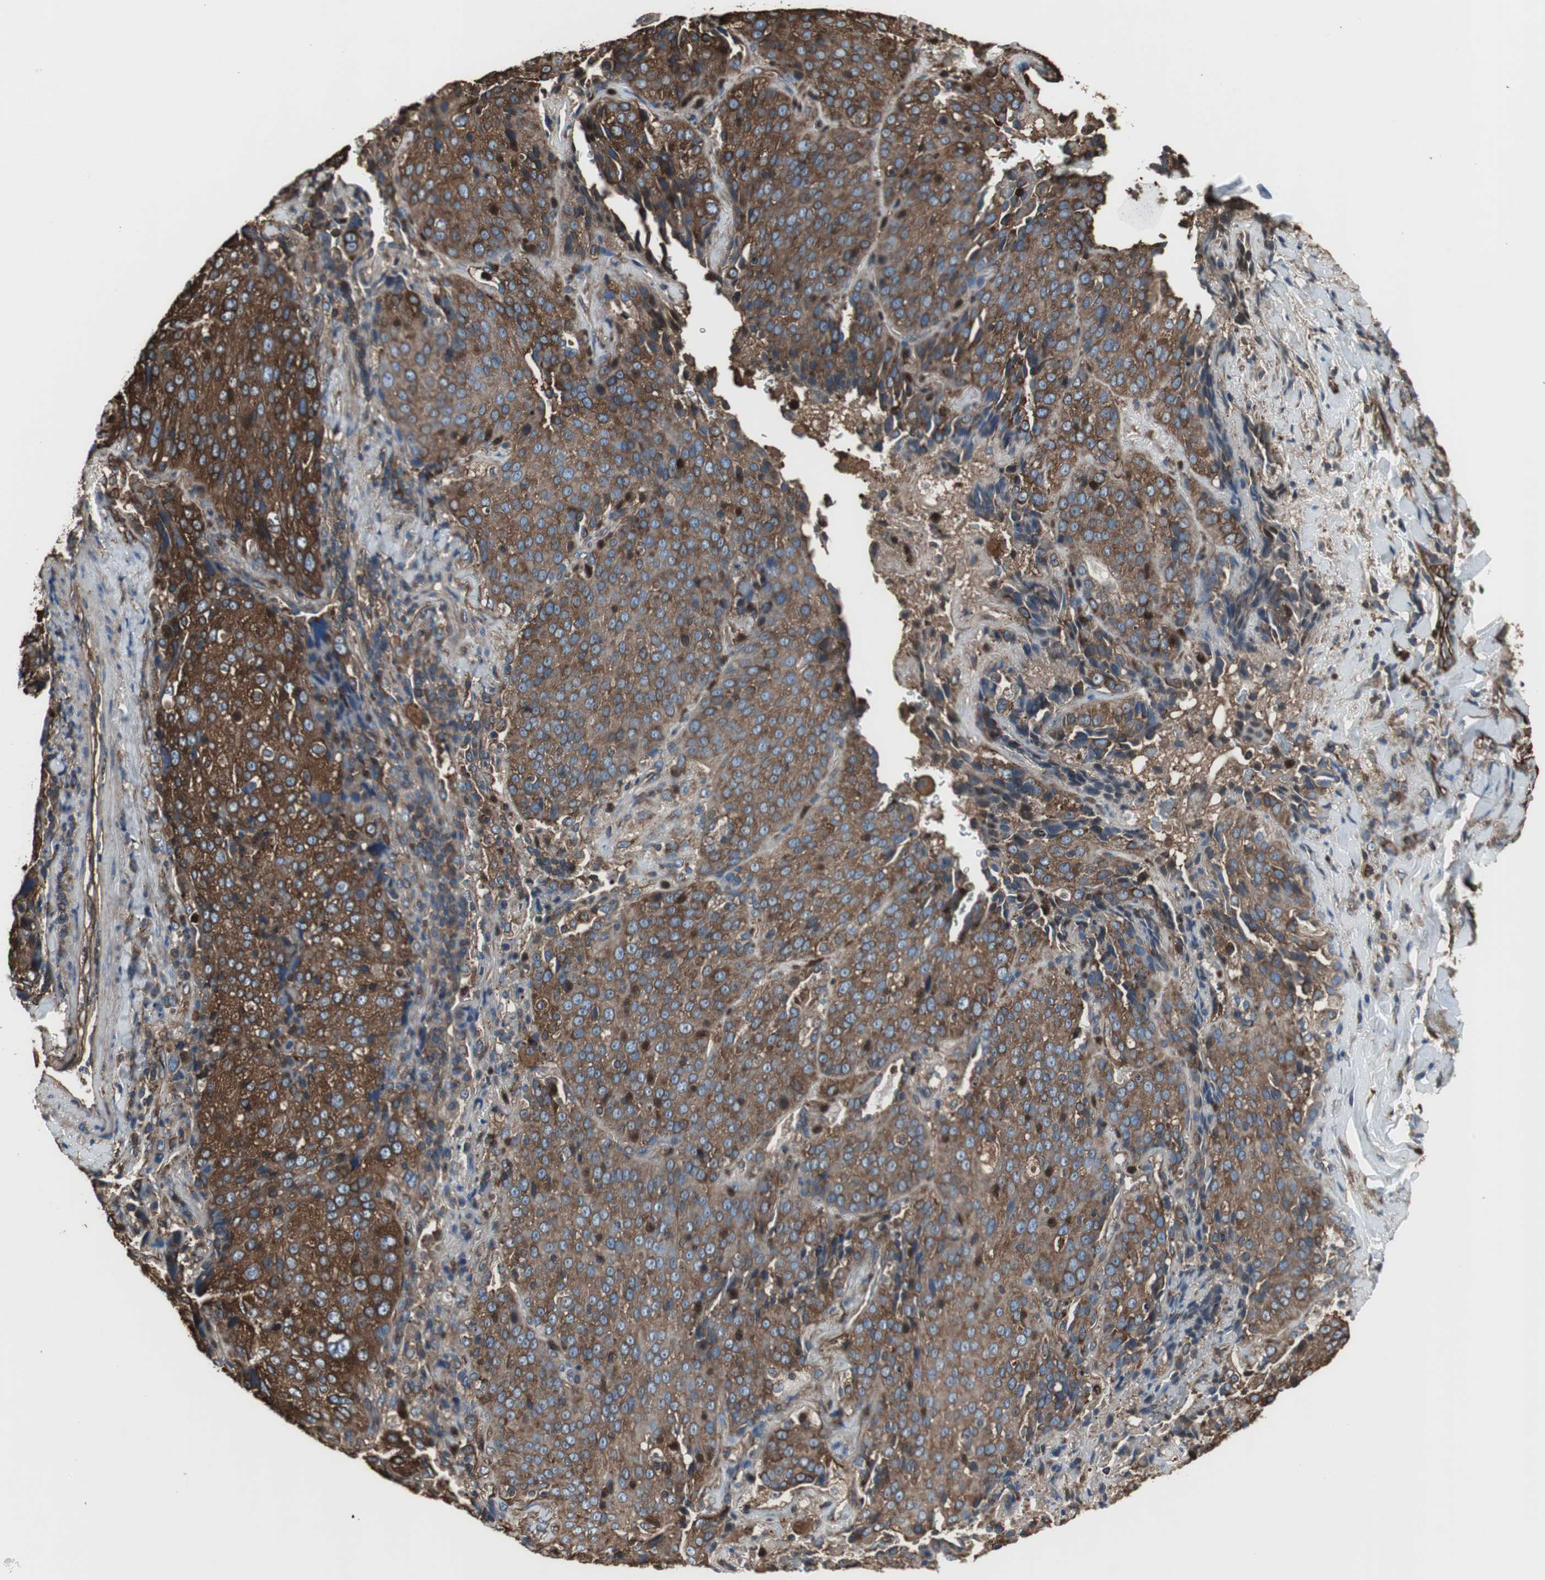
{"staining": {"intensity": "strong", "quantity": ">75%", "location": "cytoplasmic/membranous"}, "tissue": "lung cancer", "cell_type": "Tumor cells", "image_type": "cancer", "snomed": [{"axis": "morphology", "description": "Squamous cell carcinoma, NOS"}, {"axis": "topography", "description": "Lung"}], "caption": "Approximately >75% of tumor cells in lung squamous cell carcinoma demonstrate strong cytoplasmic/membranous protein positivity as visualized by brown immunohistochemical staining.", "gene": "ACTN1", "patient": {"sex": "male", "age": 54}}